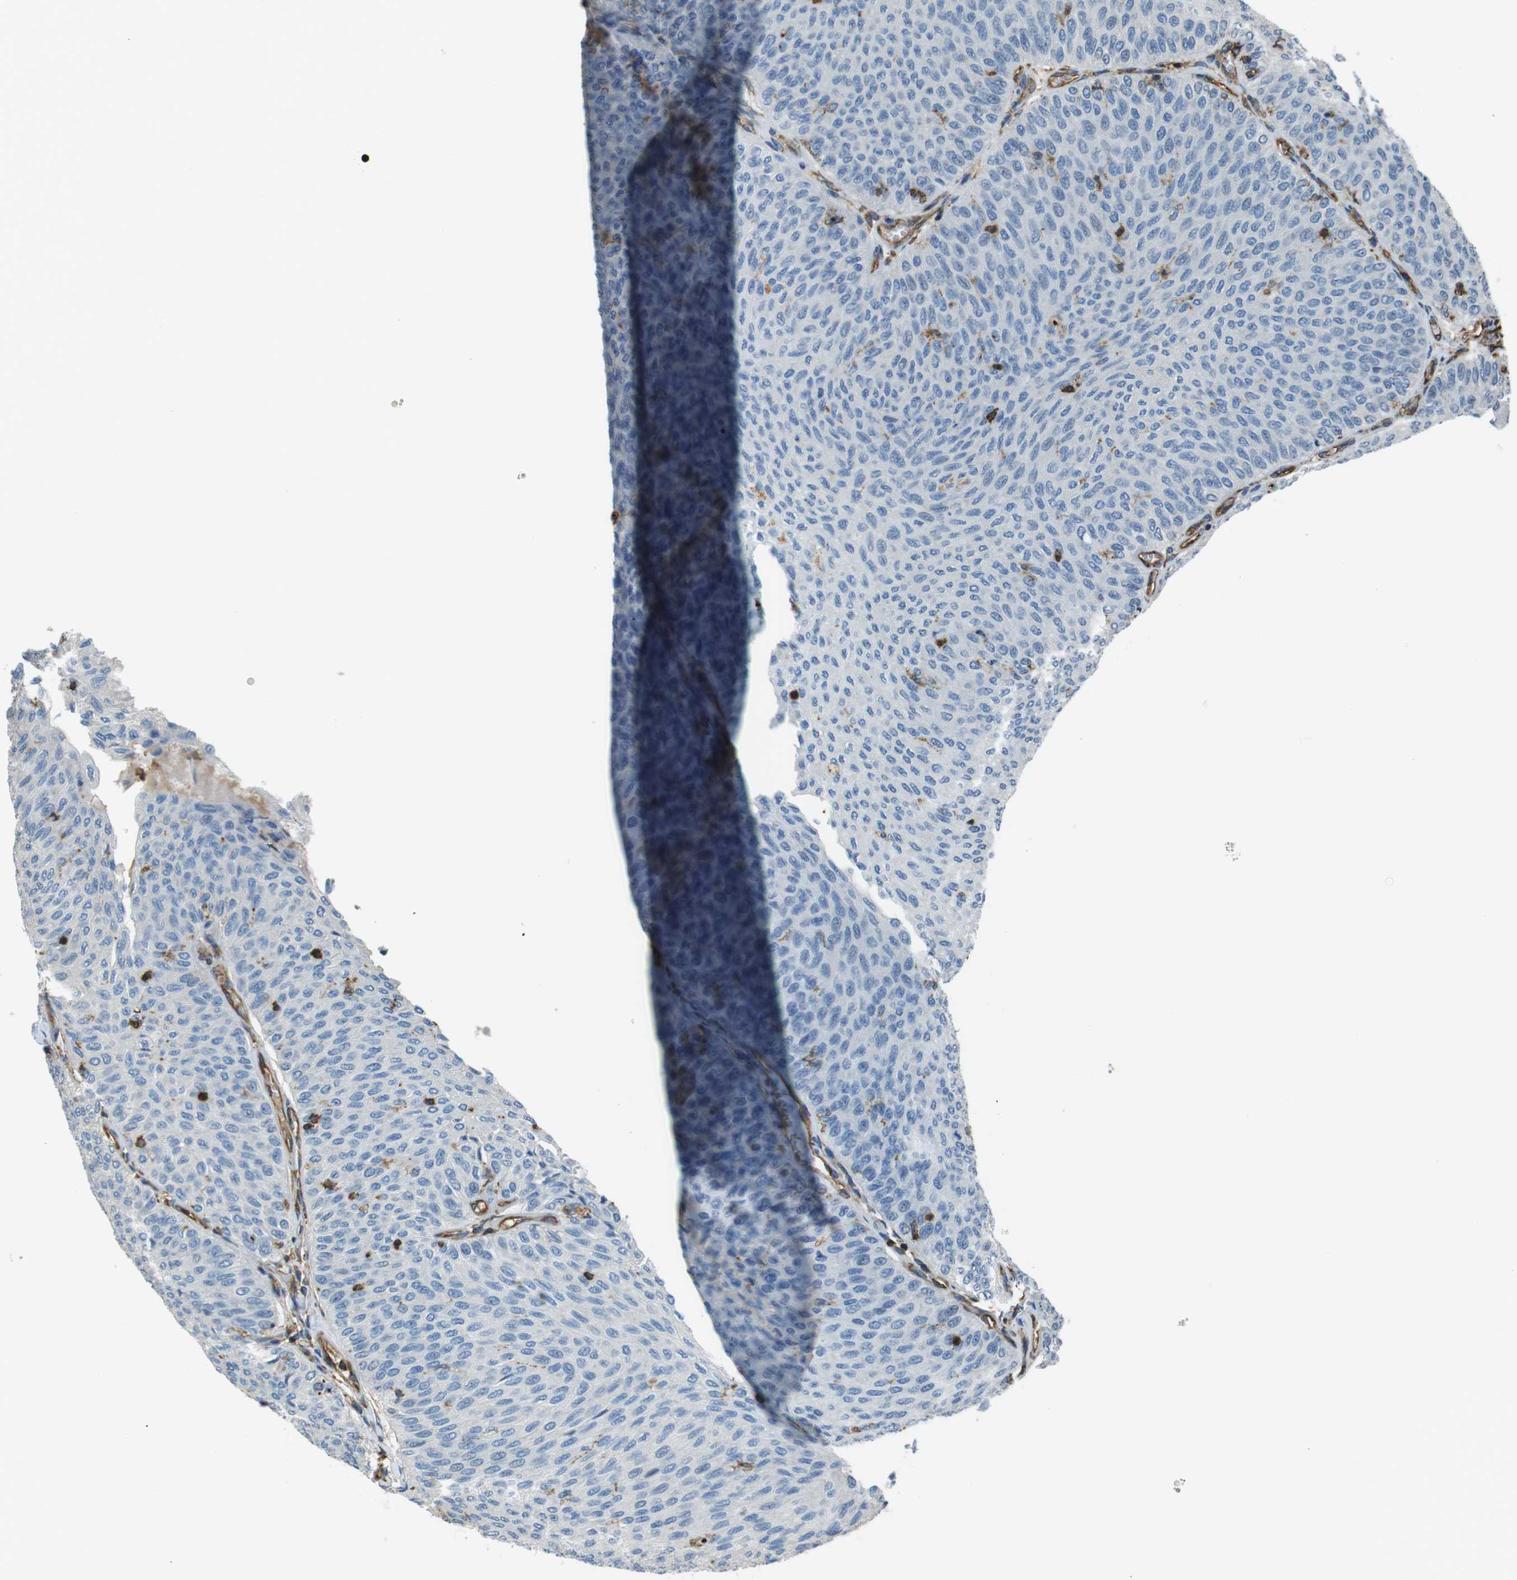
{"staining": {"intensity": "negative", "quantity": "none", "location": "none"}, "tissue": "urothelial cancer", "cell_type": "Tumor cells", "image_type": "cancer", "snomed": [{"axis": "morphology", "description": "Urothelial carcinoma, Low grade"}, {"axis": "topography", "description": "Urinary bladder"}], "caption": "This is an IHC micrograph of human low-grade urothelial carcinoma. There is no positivity in tumor cells.", "gene": "FCAR", "patient": {"sex": "male", "age": 78}}